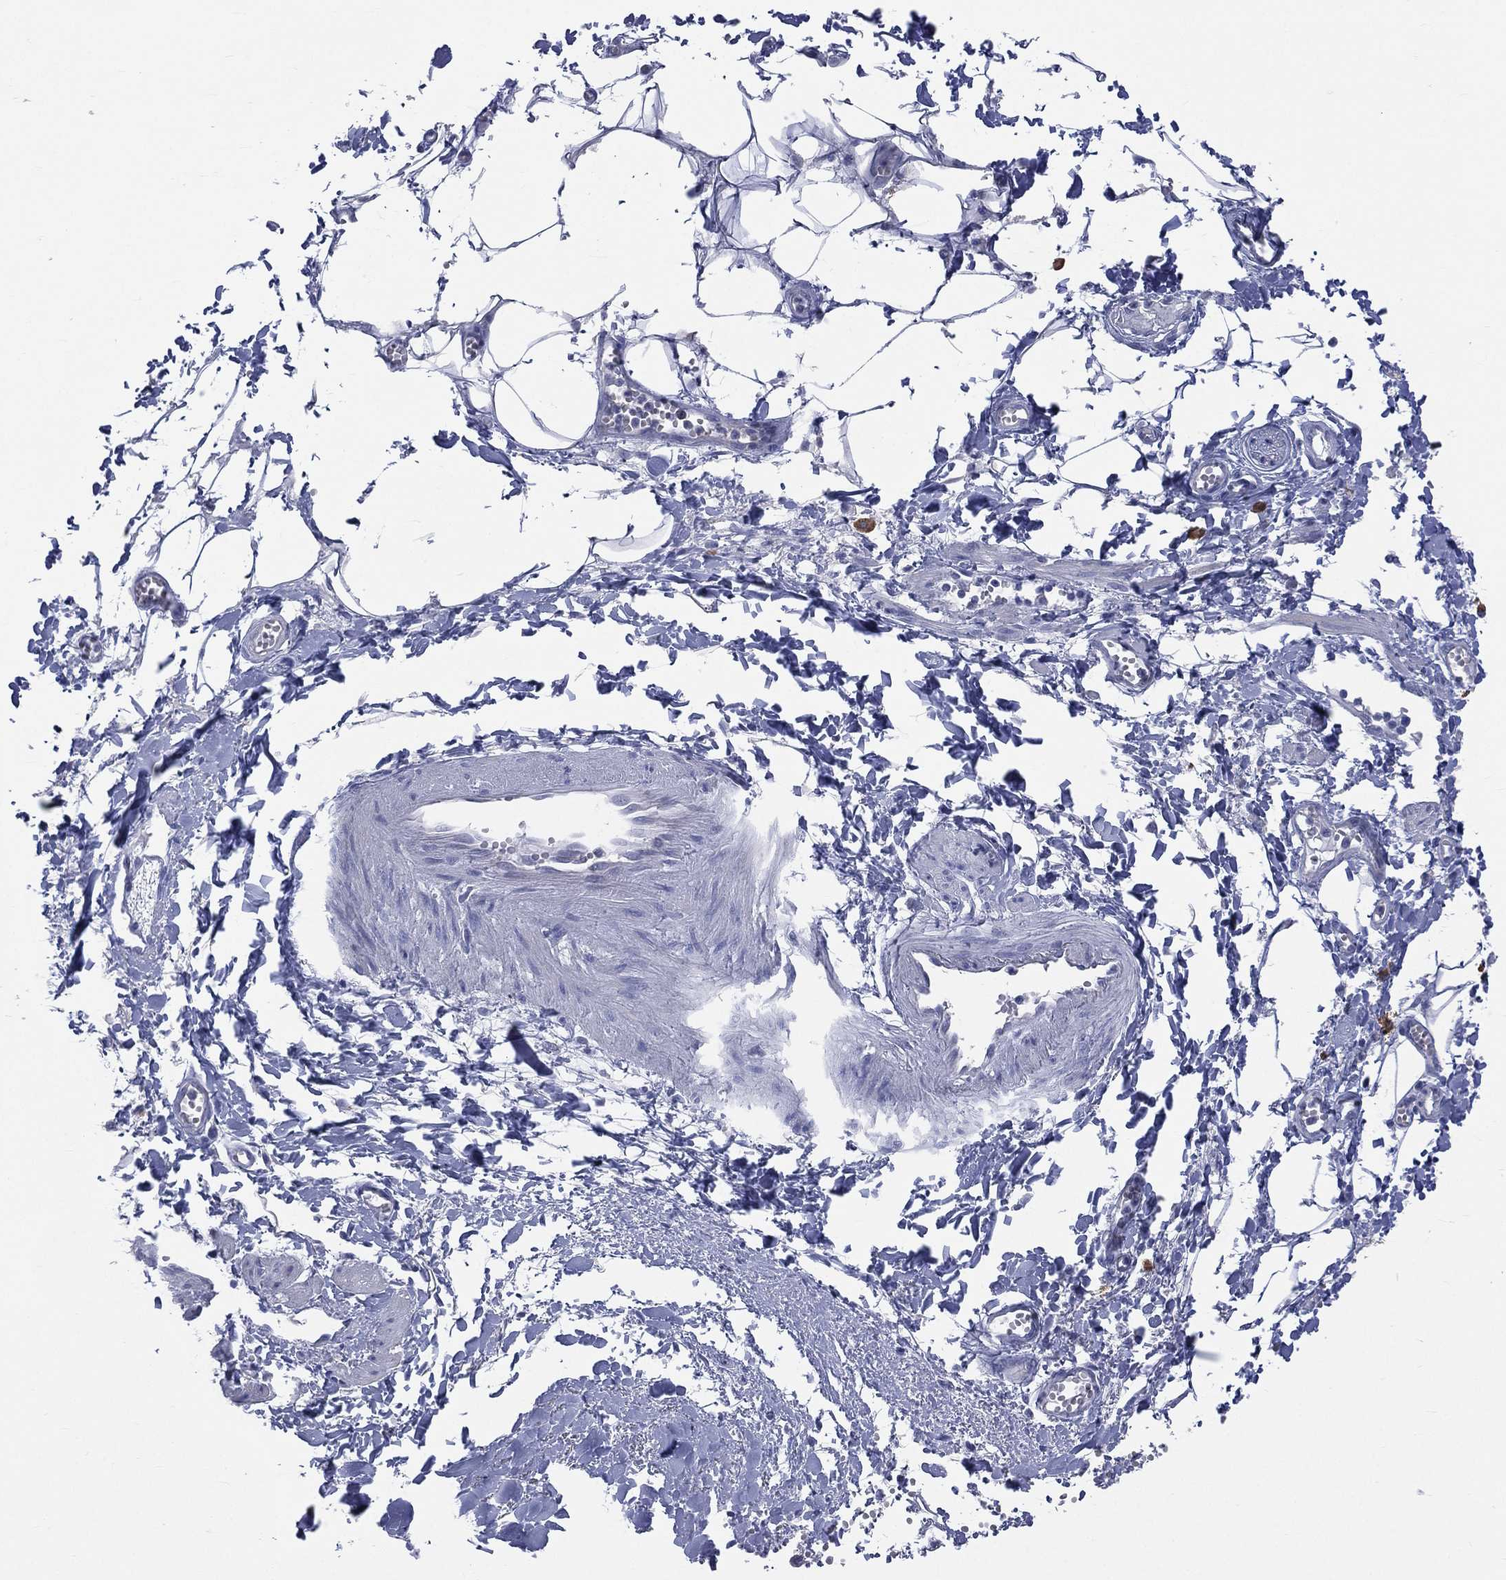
{"staining": {"intensity": "negative", "quantity": "none", "location": "none"}, "tissue": "adipose tissue", "cell_type": "Adipocytes", "image_type": "normal", "snomed": [{"axis": "morphology", "description": "Normal tissue, NOS"}, {"axis": "morphology", "description": "Squamous cell carcinoma, NOS"}, {"axis": "topography", "description": "Cartilage tissue"}, {"axis": "topography", "description": "Lung"}], "caption": "This is an IHC photomicrograph of unremarkable human adipose tissue. There is no expression in adipocytes.", "gene": "AKAP3", "patient": {"sex": "male", "age": 66}}